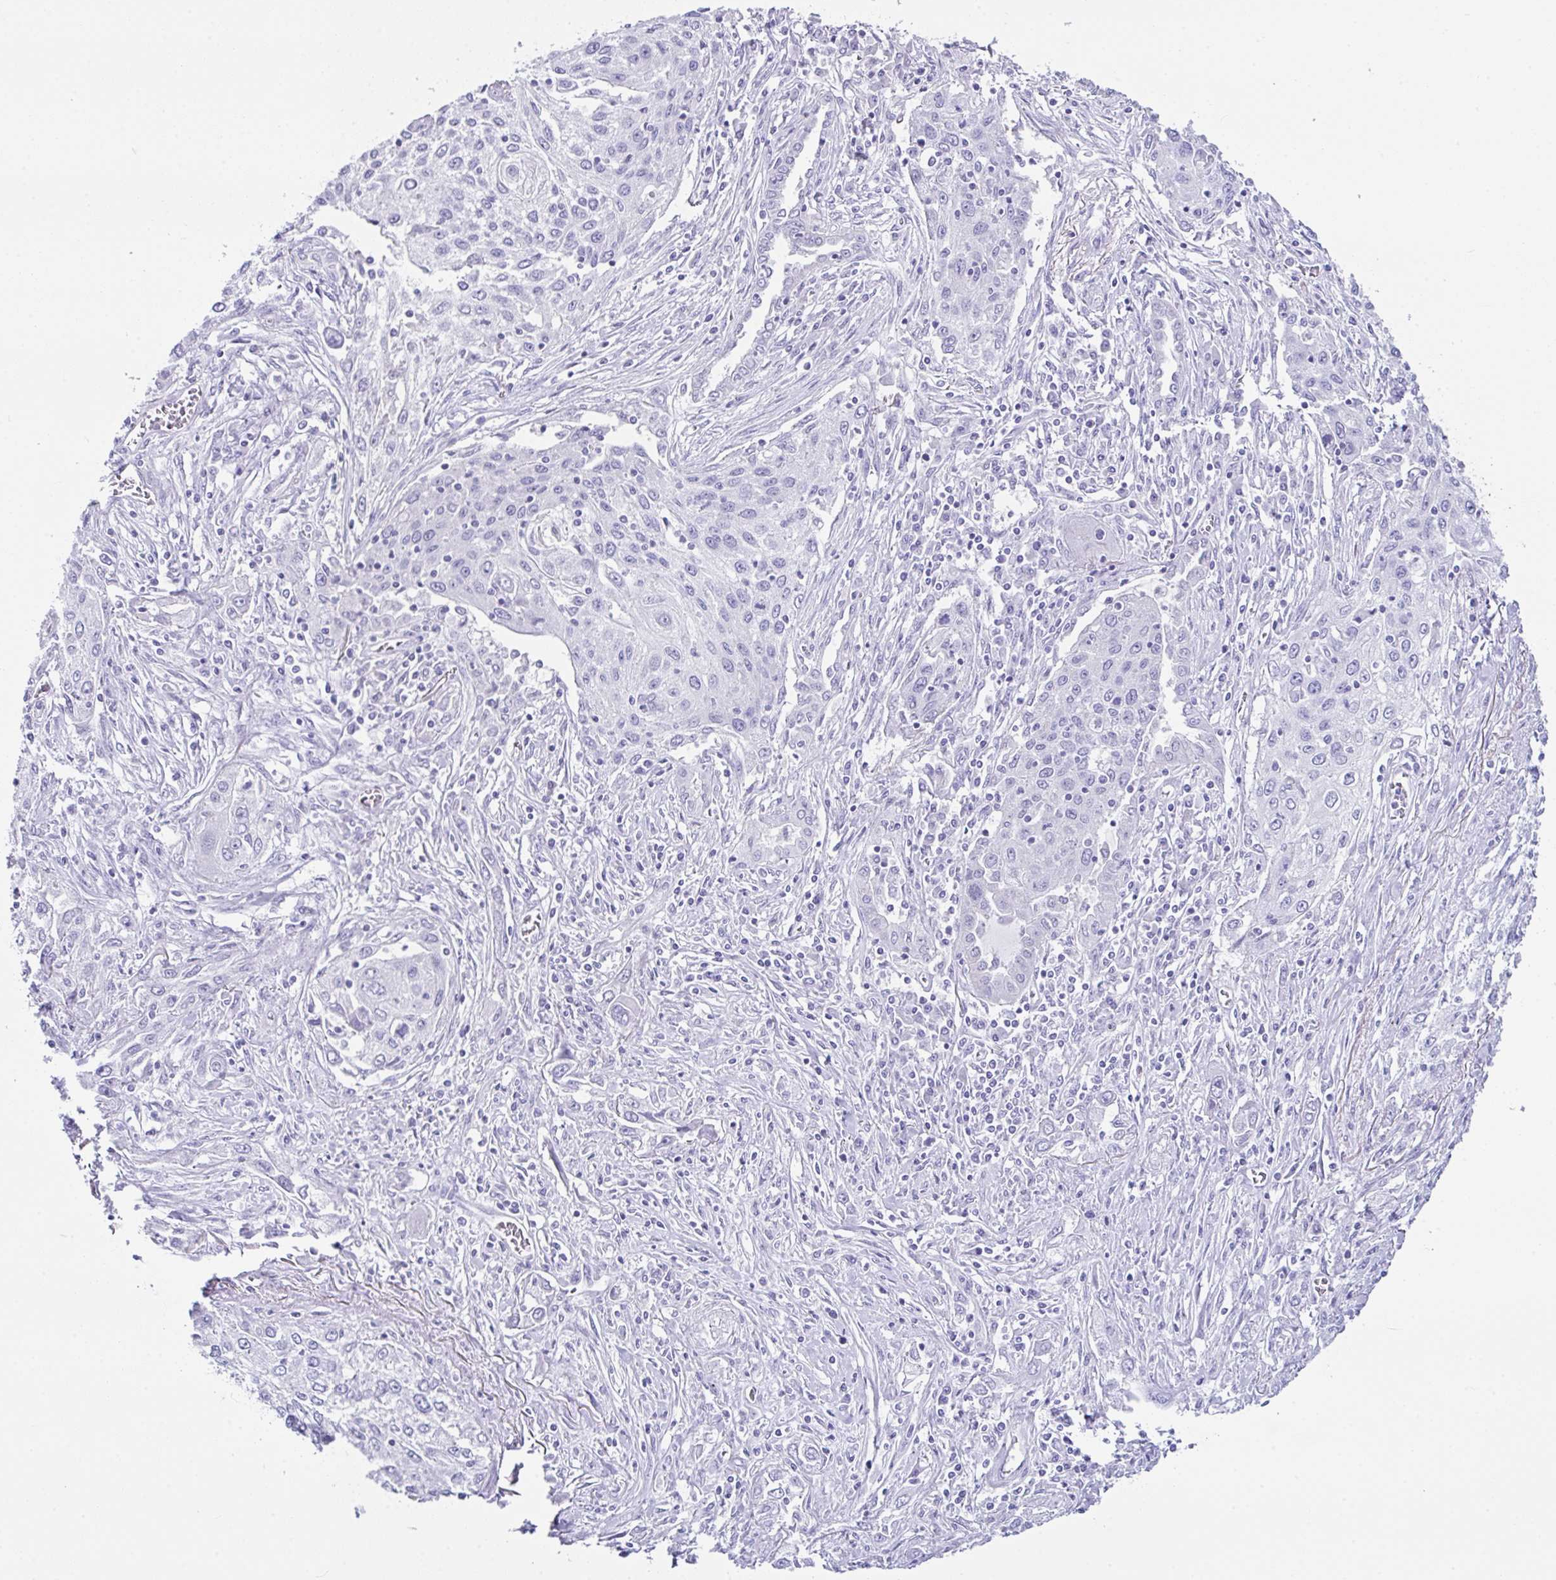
{"staining": {"intensity": "negative", "quantity": "none", "location": "none"}, "tissue": "lung cancer", "cell_type": "Tumor cells", "image_type": "cancer", "snomed": [{"axis": "morphology", "description": "Squamous cell carcinoma, NOS"}, {"axis": "topography", "description": "Lung"}], "caption": "Photomicrograph shows no protein expression in tumor cells of lung cancer (squamous cell carcinoma) tissue.", "gene": "LGALS4", "patient": {"sex": "female", "age": 69}}